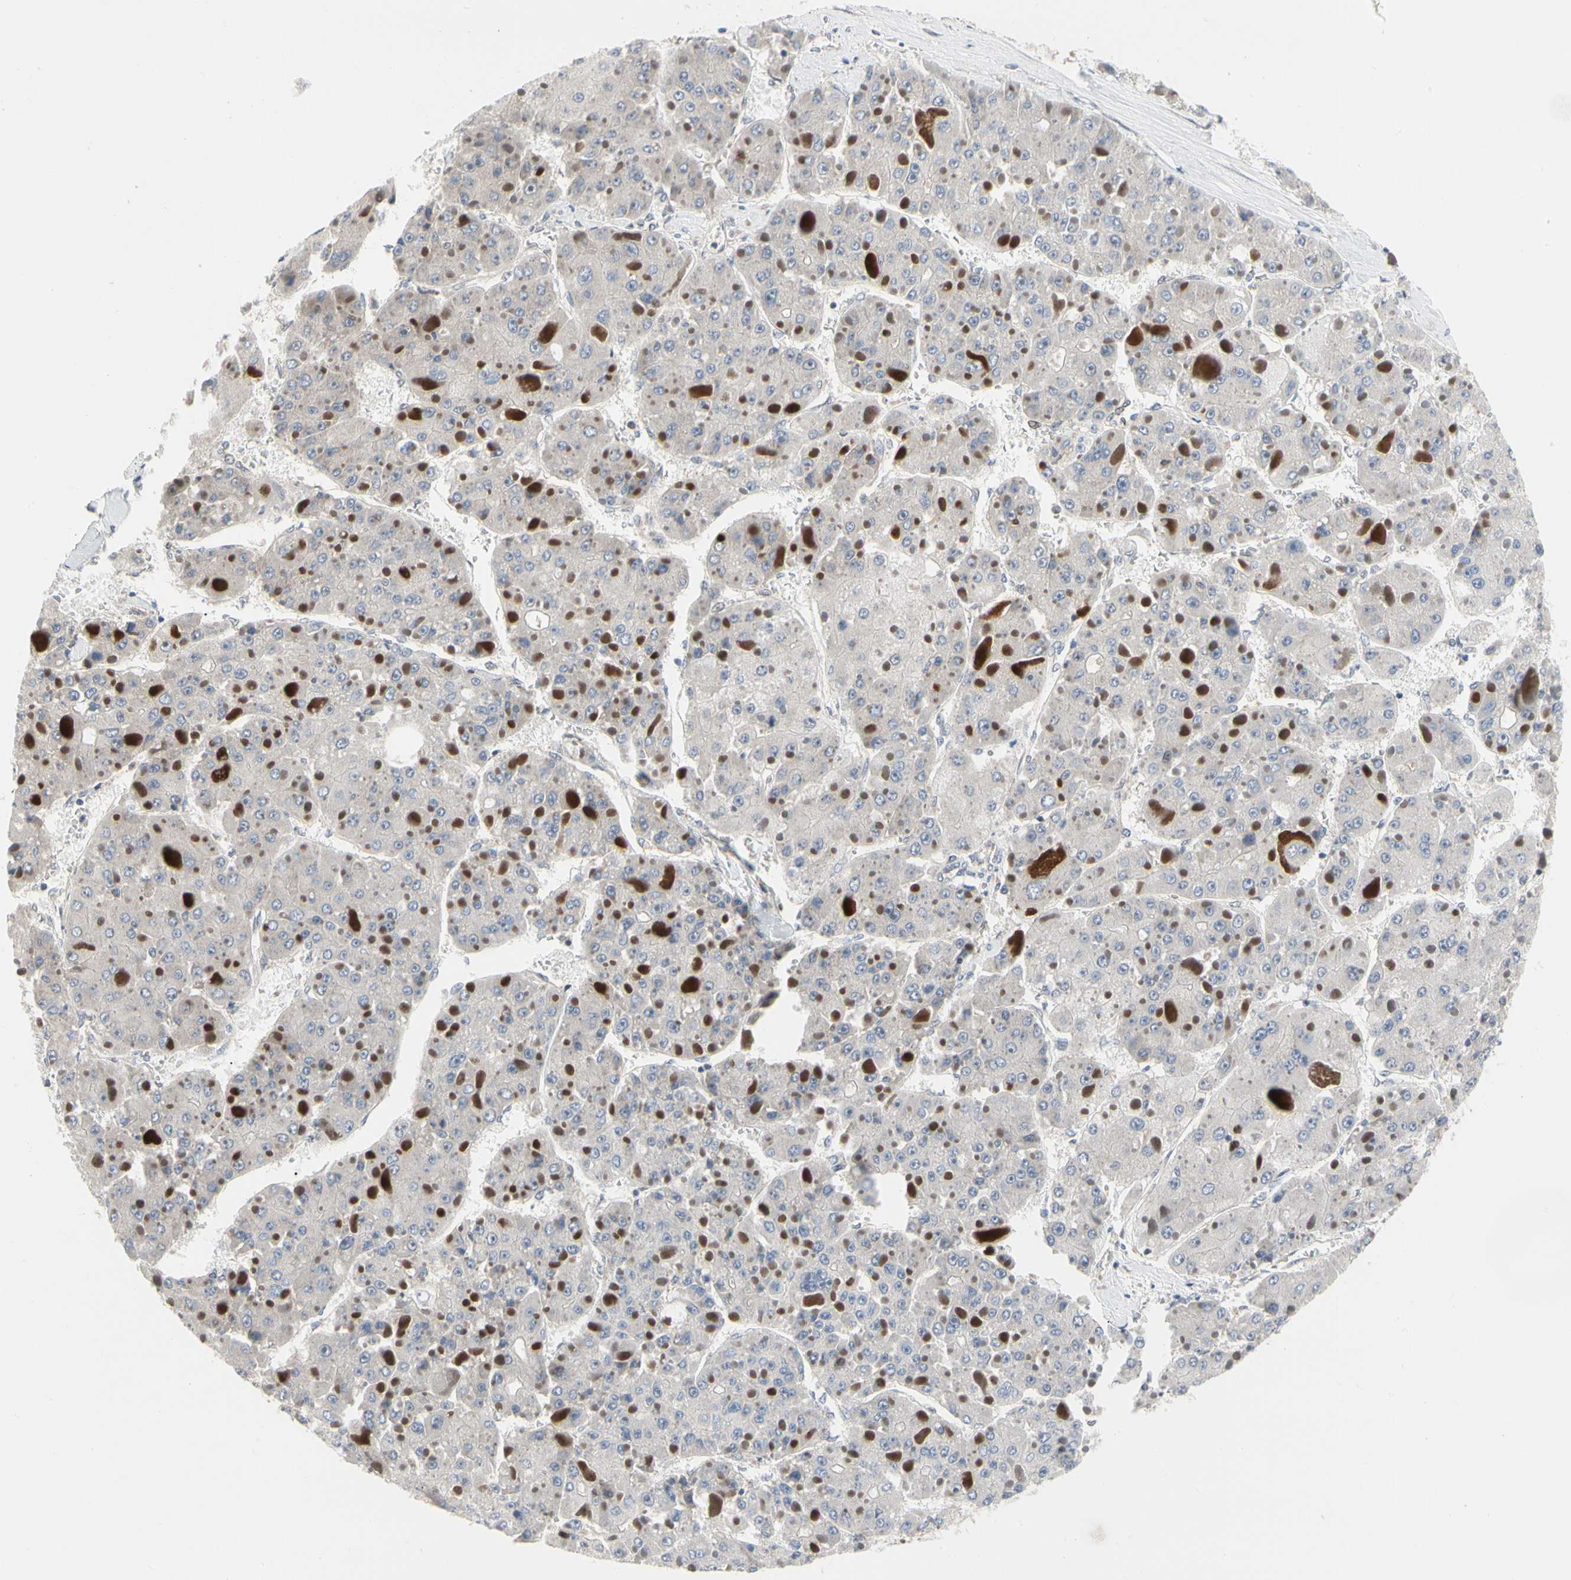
{"staining": {"intensity": "weak", "quantity": "25%-75%", "location": "cytoplasmic/membranous"}, "tissue": "liver cancer", "cell_type": "Tumor cells", "image_type": "cancer", "snomed": [{"axis": "morphology", "description": "Carcinoma, Hepatocellular, NOS"}, {"axis": "topography", "description": "Liver"}], "caption": "Liver hepatocellular carcinoma was stained to show a protein in brown. There is low levels of weak cytoplasmic/membranous expression in approximately 25%-75% of tumor cells. The staining is performed using DAB (3,3'-diaminobenzidine) brown chromogen to label protein expression. The nuclei are counter-stained blue using hematoxylin.", "gene": "CDK5", "patient": {"sex": "female", "age": 73}}